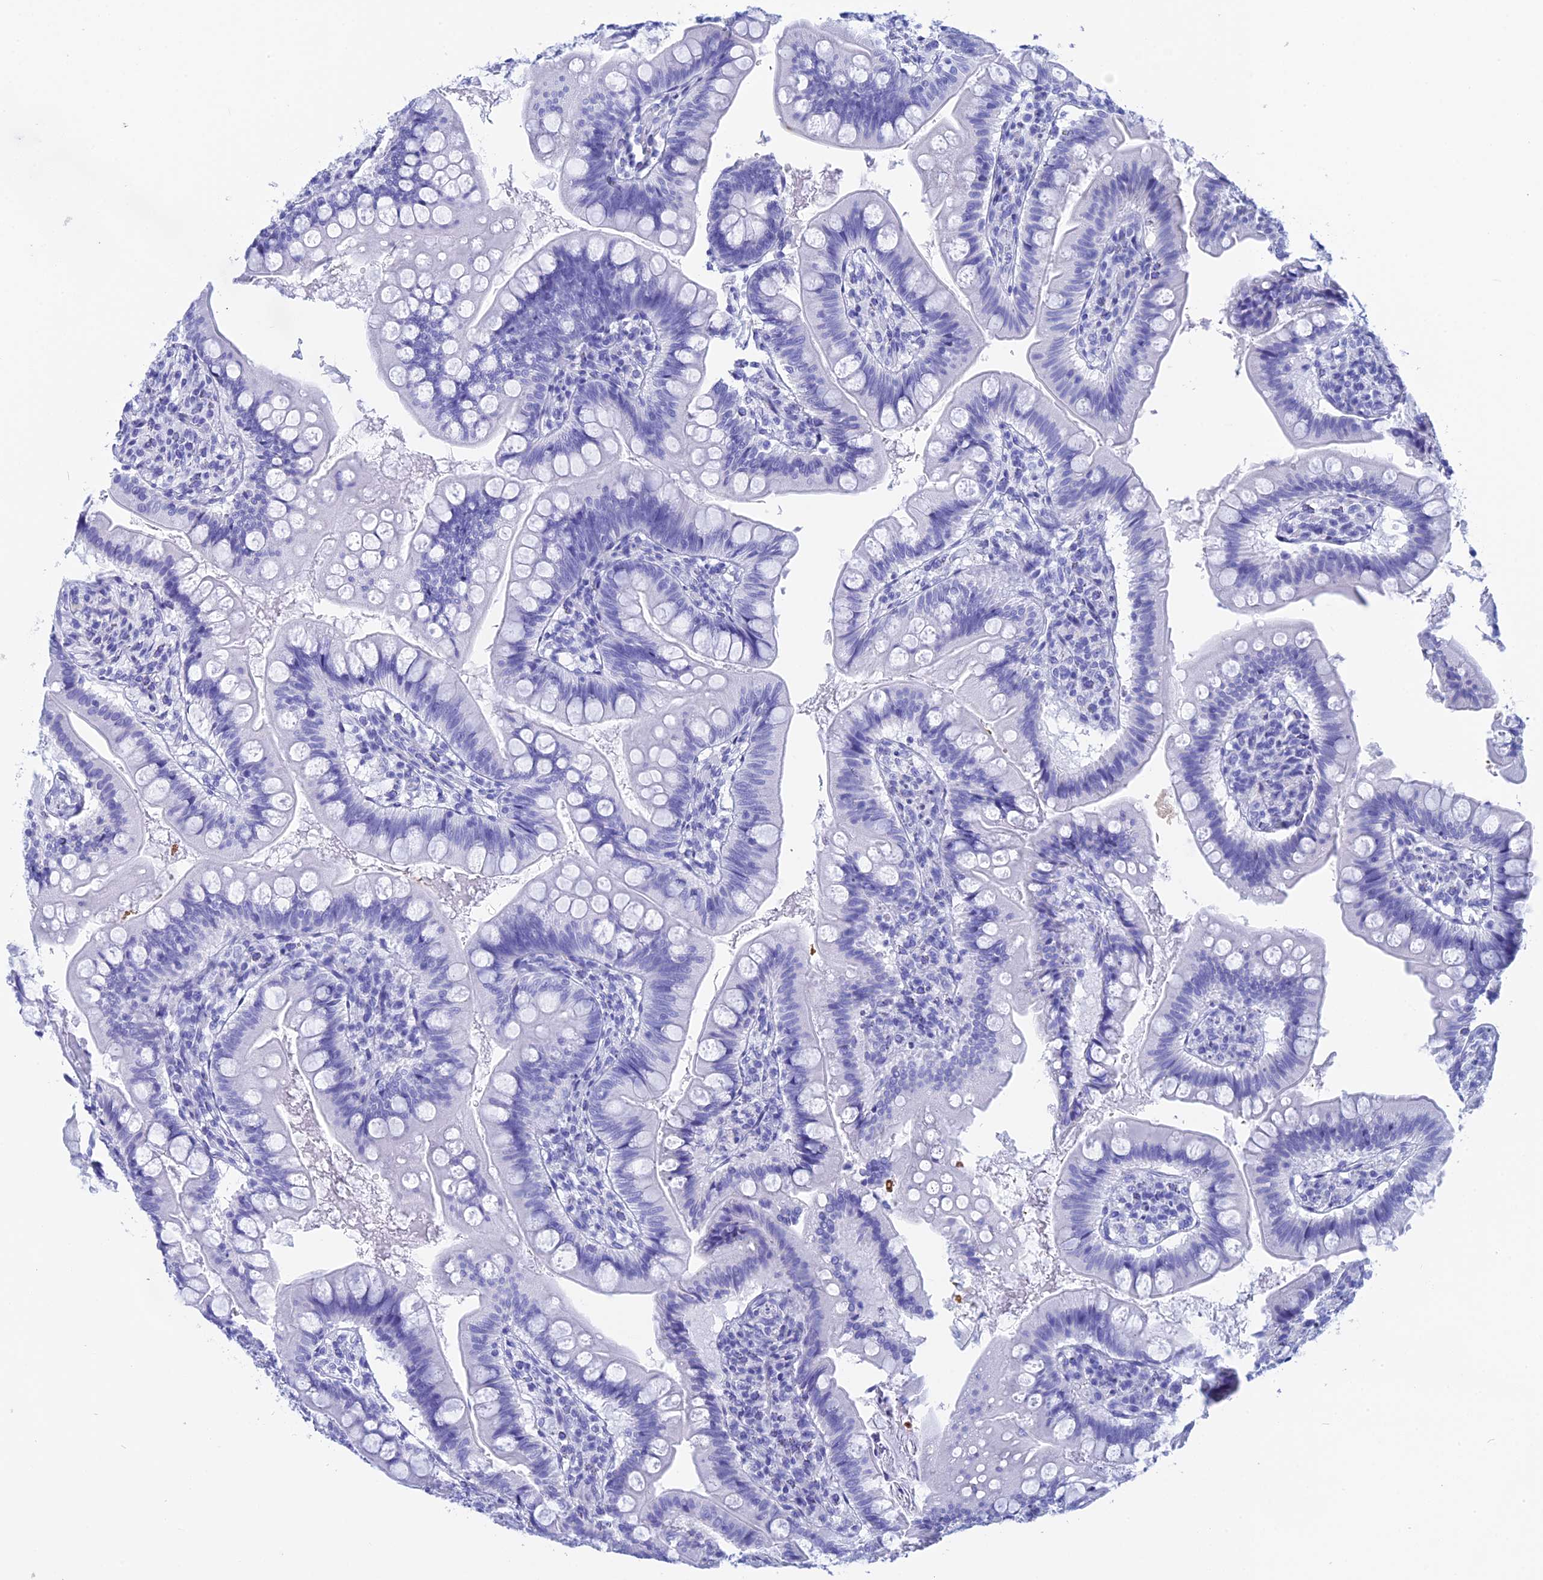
{"staining": {"intensity": "negative", "quantity": "none", "location": "none"}, "tissue": "small intestine", "cell_type": "Glandular cells", "image_type": "normal", "snomed": [{"axis": "morphology", "description": "Normal tissue, NOS"}, {"axis": "topography", "description": "Small intestine"}], "caption": "Histopathology image shows no protein staining in glandular cells of benign small intestine. (DAB (3,3'-diaminobenzidine) IHC visualized using brightfield microscopy, high magnification).", "gene": "TEX101", "patient": {"sex": "male", "age": 7}}